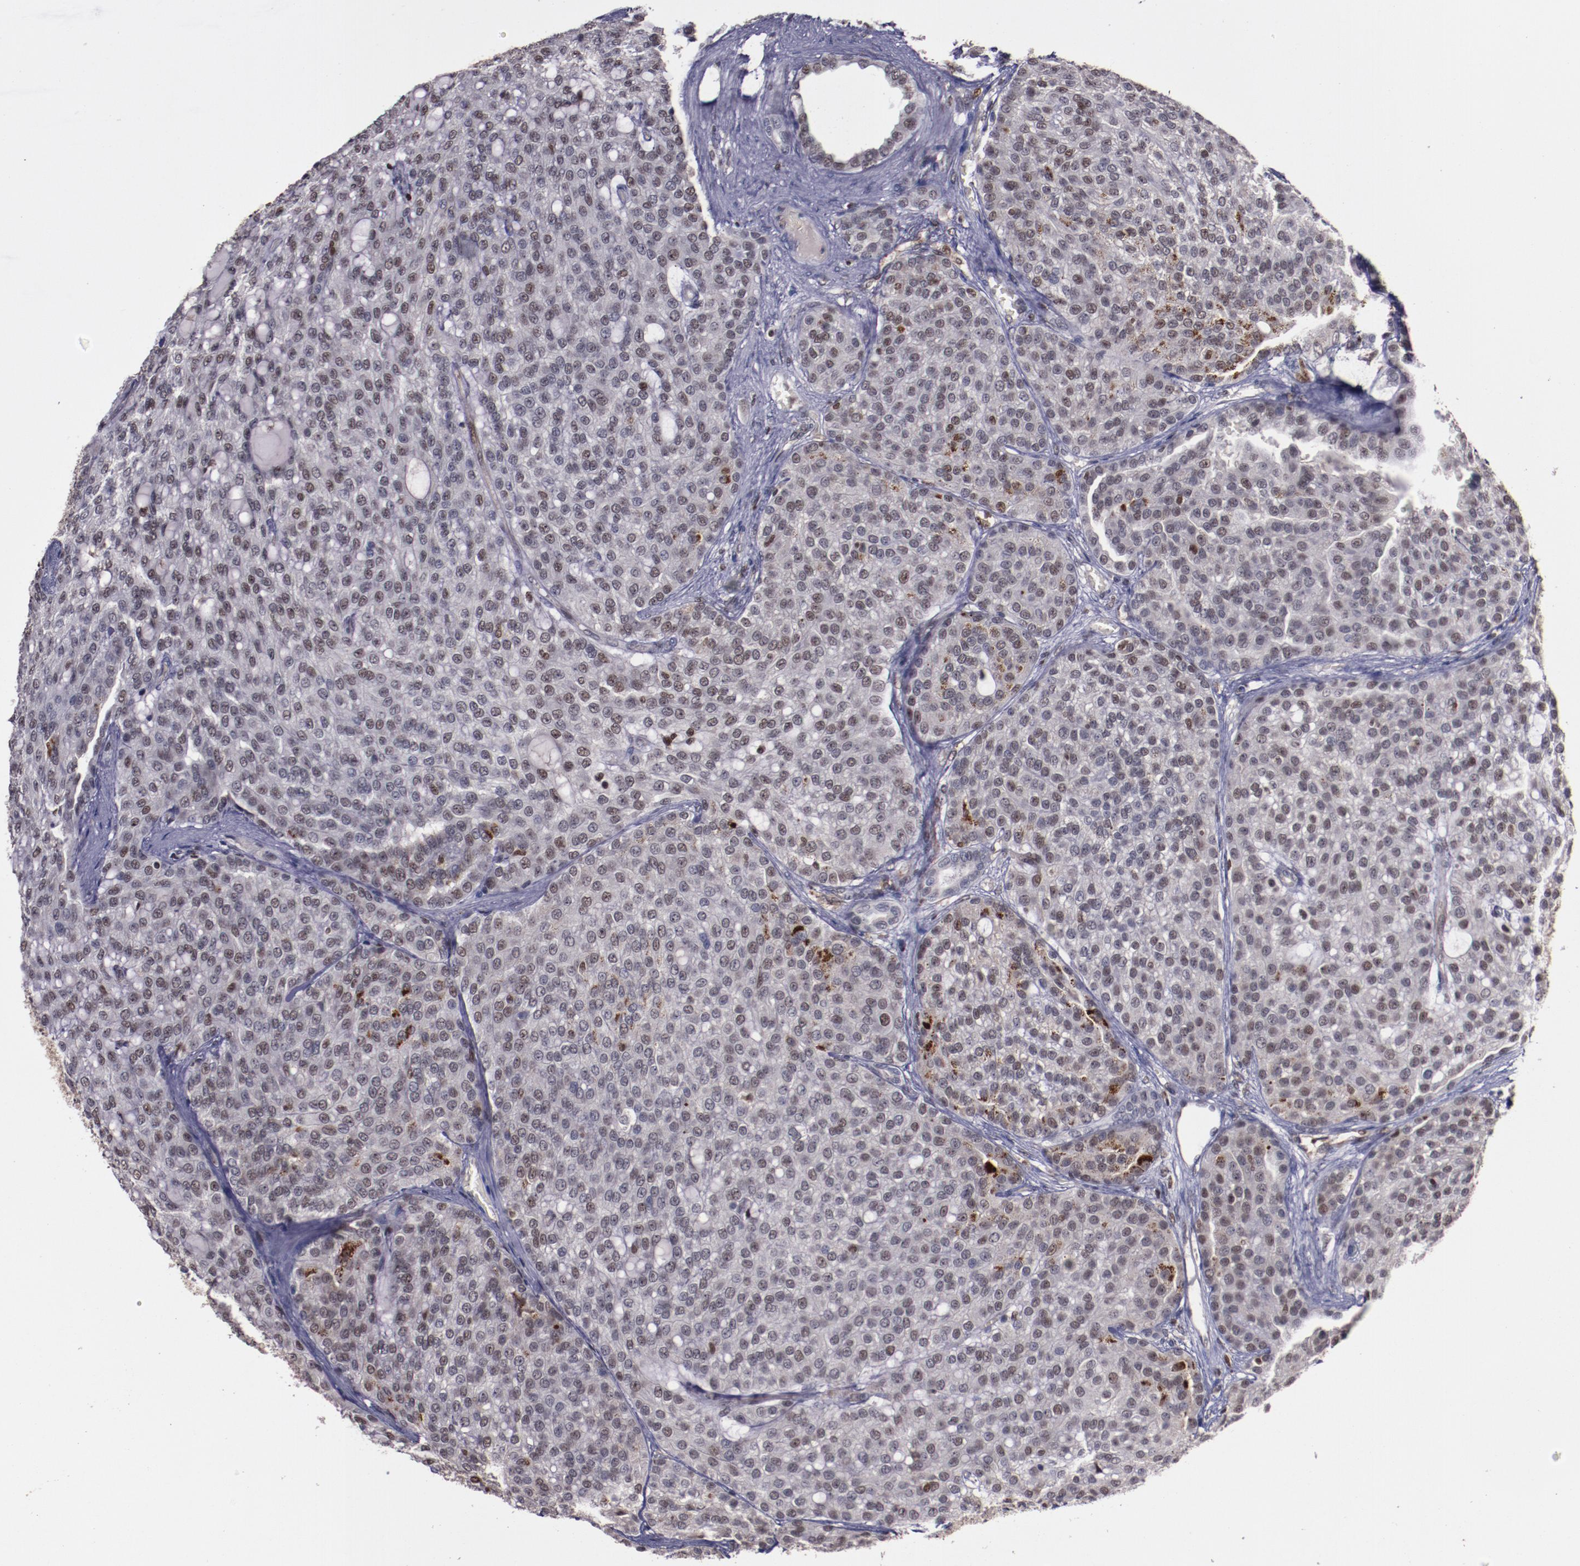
{"staining": {"intensity": "weak", "quantity": "<25%", "location": "nuclear"}, "tissue": "renal cancer", "cell_type": "Tumor cells", "image_type": "cancer", "snomed": [{"axis": "morphology", "description": "Adenocarcinoma, NOS"}, {"axis": "topography", "description": "Kidney"}], "caption": "Immunohistochemistry of human renal cancer demonstrates no expression in tumor cells.", "gene": "CHEK2", "patient": {"sex": "male", "age": 63}}